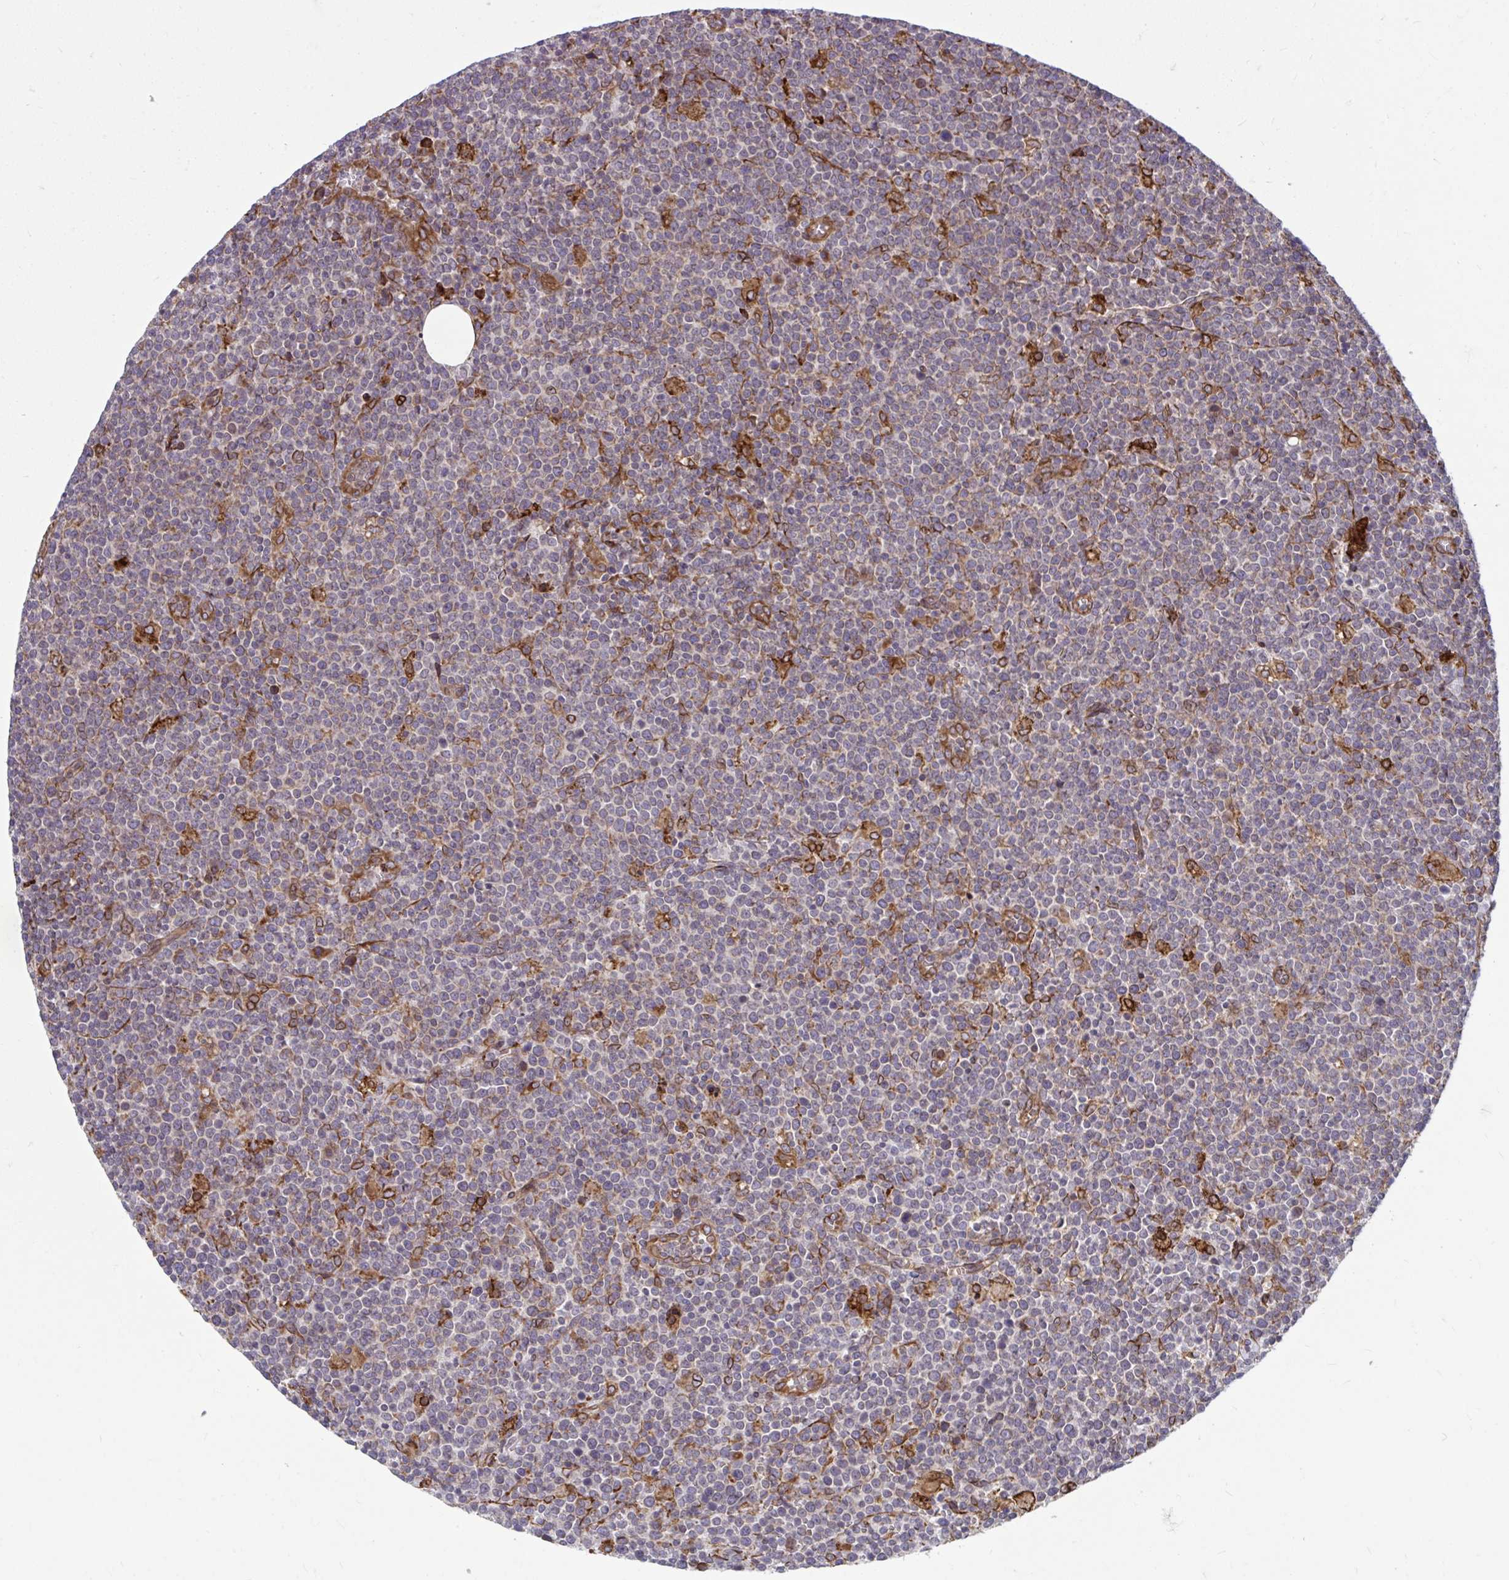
{"staining": {"intensity": "negative", "quantity": "none", "location": "none"}, "tissue": "lymphoma", "cell_type": "Tumor cells", "image_type": "cancer", "snomed": [{"axis": "morphology", "description": "Malignant lymphoma, non-Hodgkin's type, High grade"}, {"axis": "topography", "description": "Lymph node"}], "caption": "IHC of human malignant lymphoma, non-Hodgkin's type (high-grade) exhibits no positivity in tumor cells.", "gene": "STIM2", "patient": {"sex": "male", "age": 61}}